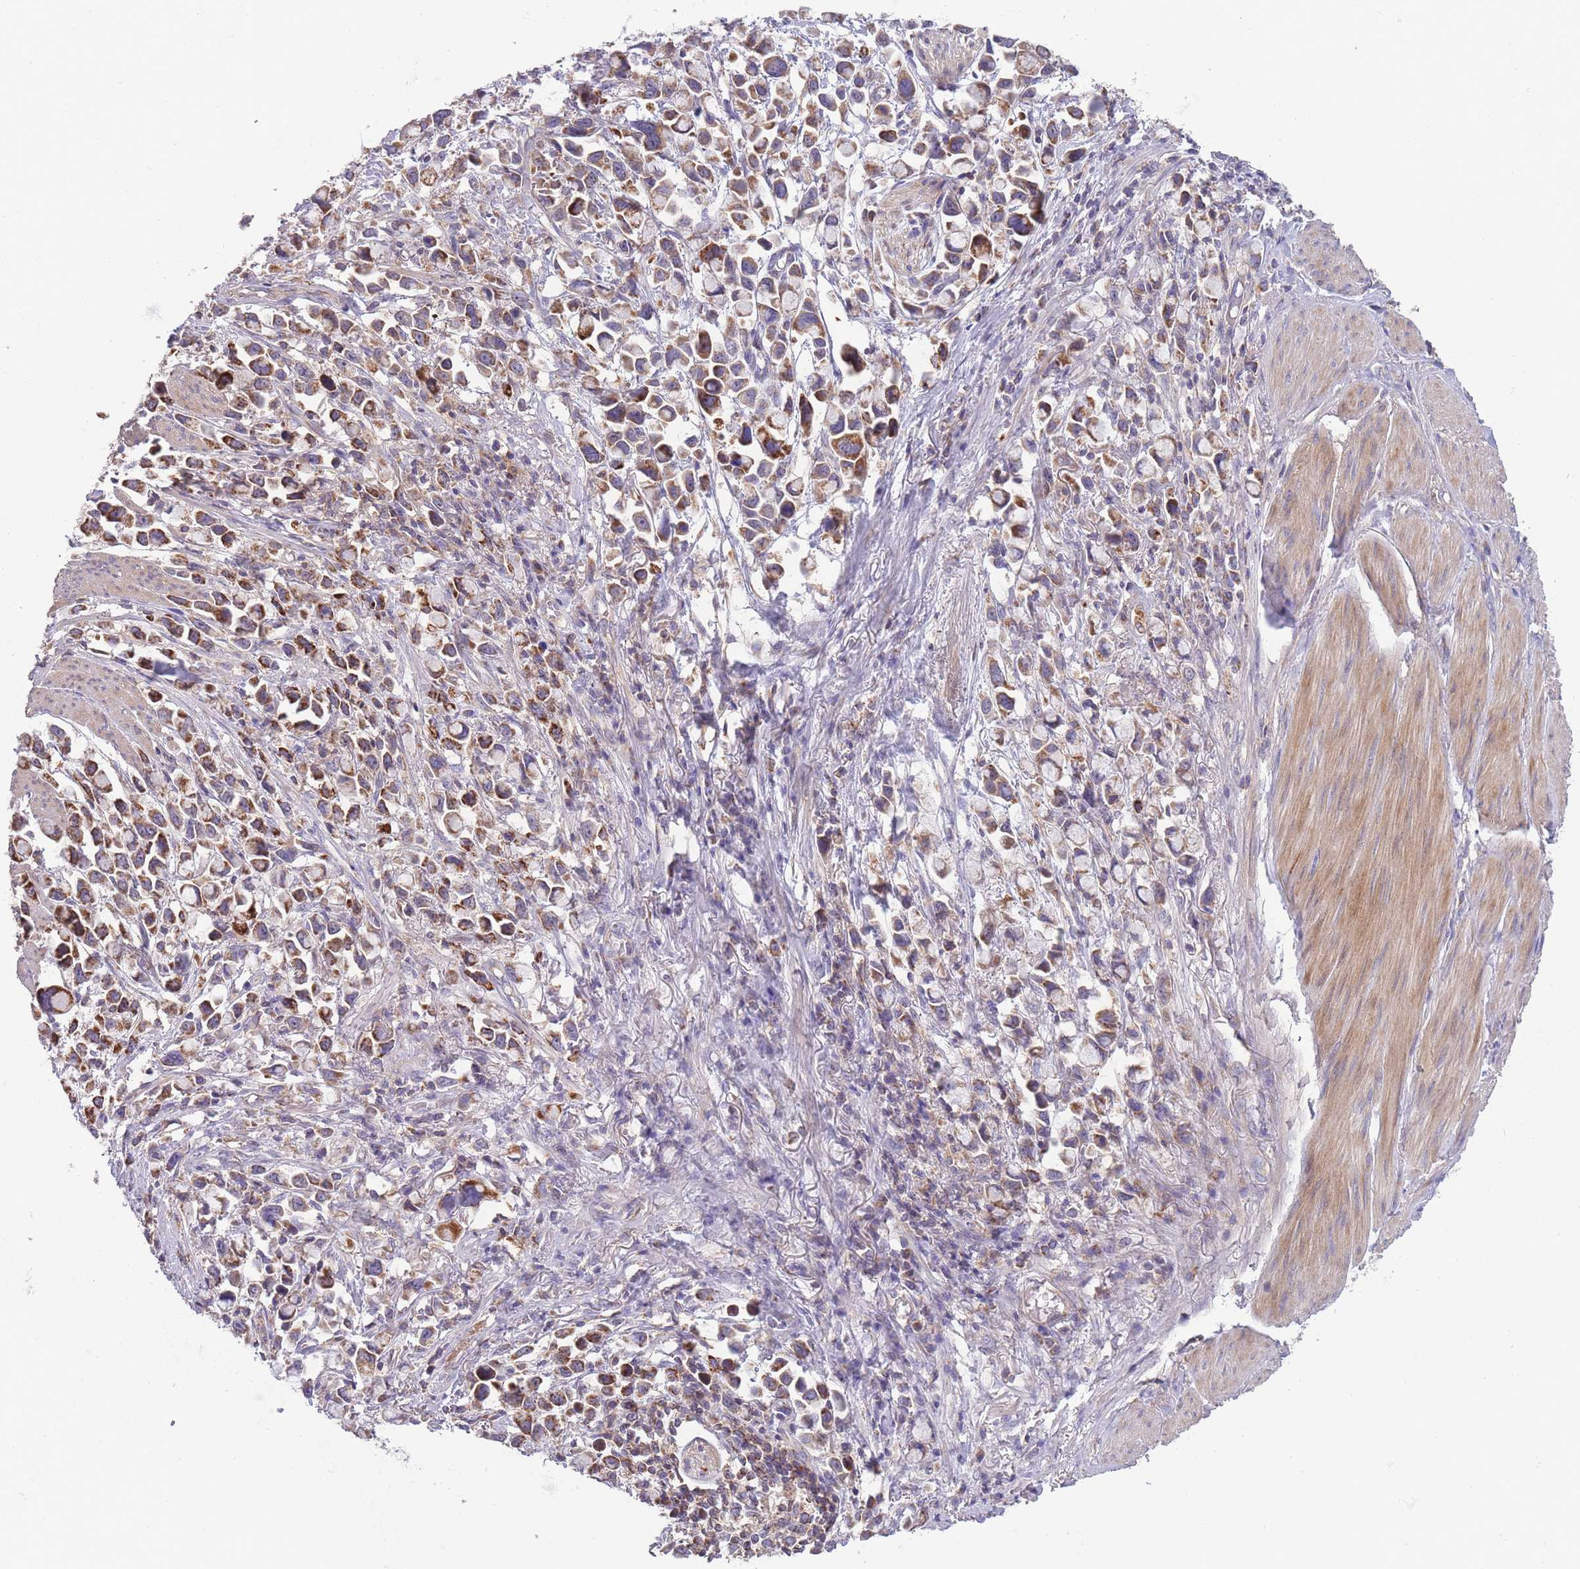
{"staining": {"intensity": "moderate", "quantity": ">75%", "location": "cytoplasmic/membranous"}, "tissue": "stomach cancer", "cell_type": "Tumor cells", "image_type": "cancer", "snomed": [{"axis": "morphology", "description": "Adenocarcinoma, NOS"}, {"axis": "topography", "description": "Stomach"}], "caption": "Immunohistochemical staining of human stomach cancer (adenocarcinoma) shows moderate cytoplasmic/membranous protein expression in approximately >75% of tumor cells.", "gene": "SLC25A42", "patient": {"sex": "female", "age": 81}}